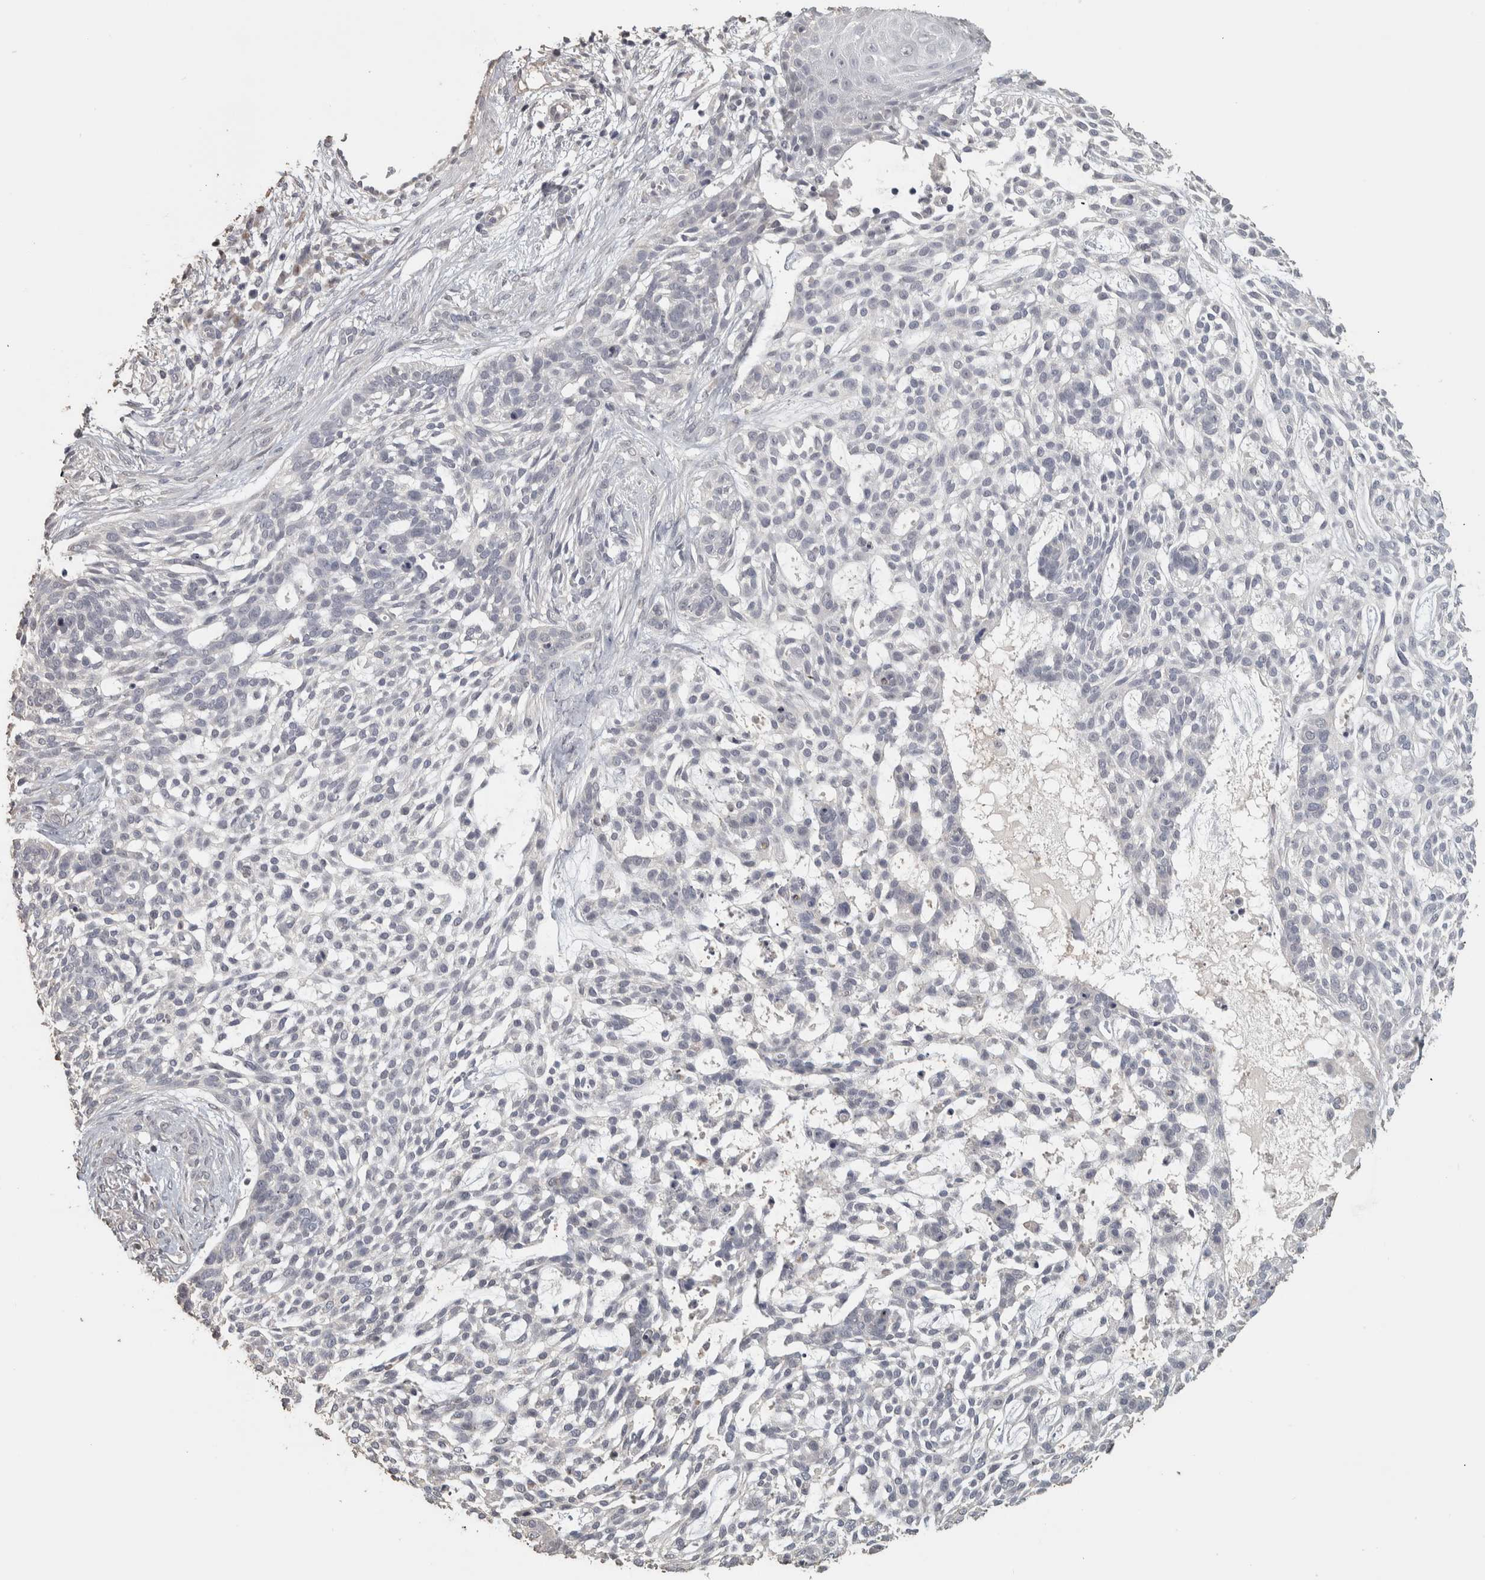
{"staining": {"intensity": "negative", "quantity": "none", "location": "none"}, "tissue": "skin cancer", "cell_type": "Tumor cells", "image_type": "cancer", "snomed": [{"axis": "morphology", "description": "Basal cell carcinoma"}, {"axis": "topography", "description": "Skin"}], "caption": "Tumor cells show no significant staining in skin cancer (basal cell carcinoma). Brightfield microscopy of IHC stained with DAB (brown) and hematoxylin (blue), captured at high magnification.", "gene": "NECAB1", "patient": {"sex": "female", "age": 64}}